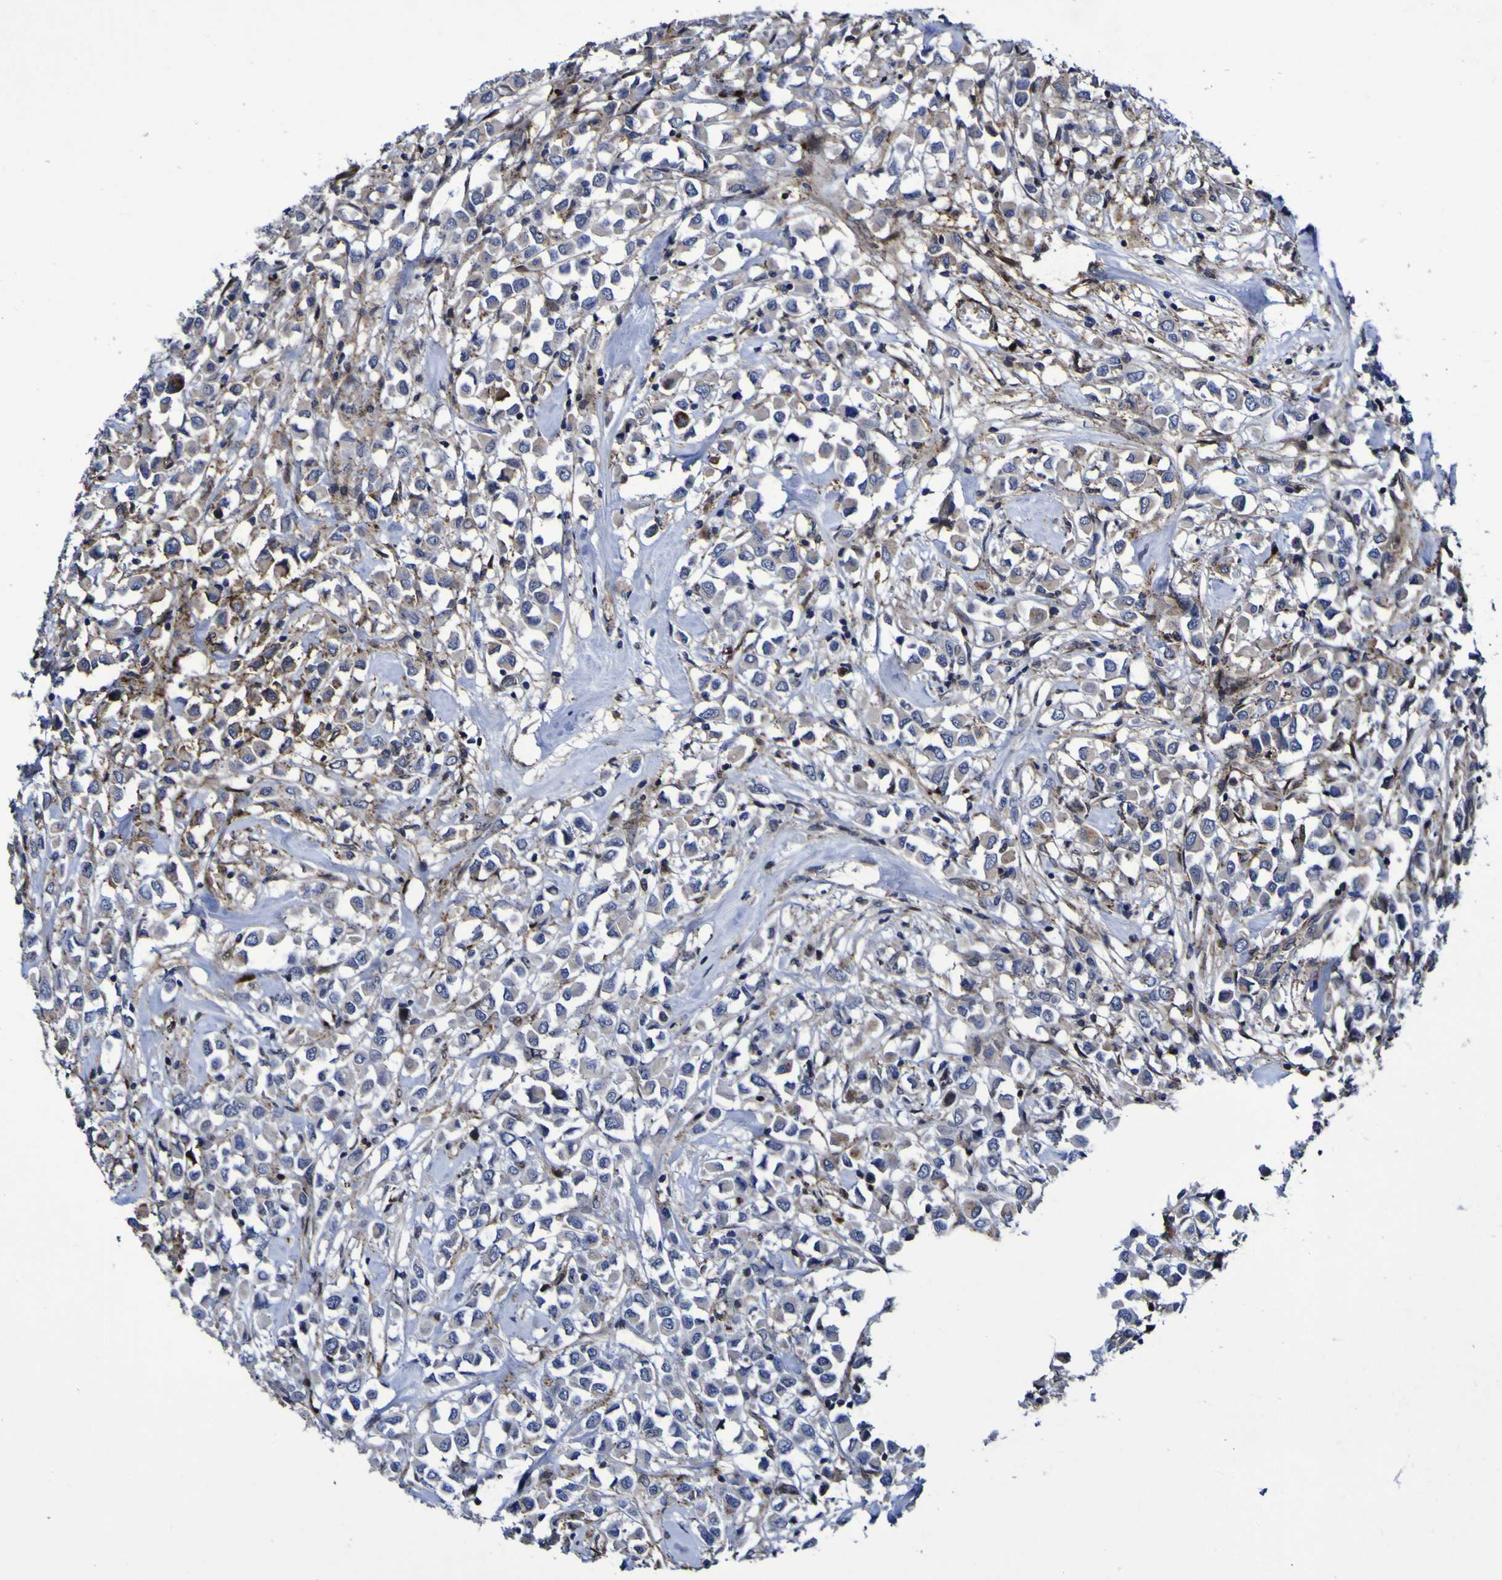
{"staining": {"intensity": "weak", "quantity": ">75%", "location": "cytoplasmic/membranous"}, "tissue": "breast cancer", "cell_type": "Tumor cells", "image_type": "cancer", "snomed": [{"axis": "morphology", "description": "Duct carcinoma"}, {"axis": "topography", "description": "Breast"}], "caption": "IHC (DAB (3,3'-diaminobenzidine)) staining of breast cancer demonstrates weak cytoplasmic/membranous protein staining in about >75% of tumor cells. Using DAB (3,3'-diaminobenzidine) (brown) and hematoxylin (blue) stains, captured at high magnification using brightfield microscopy.", "gene": "MGLL", "patient": {"sex": "female", "age": 61}}